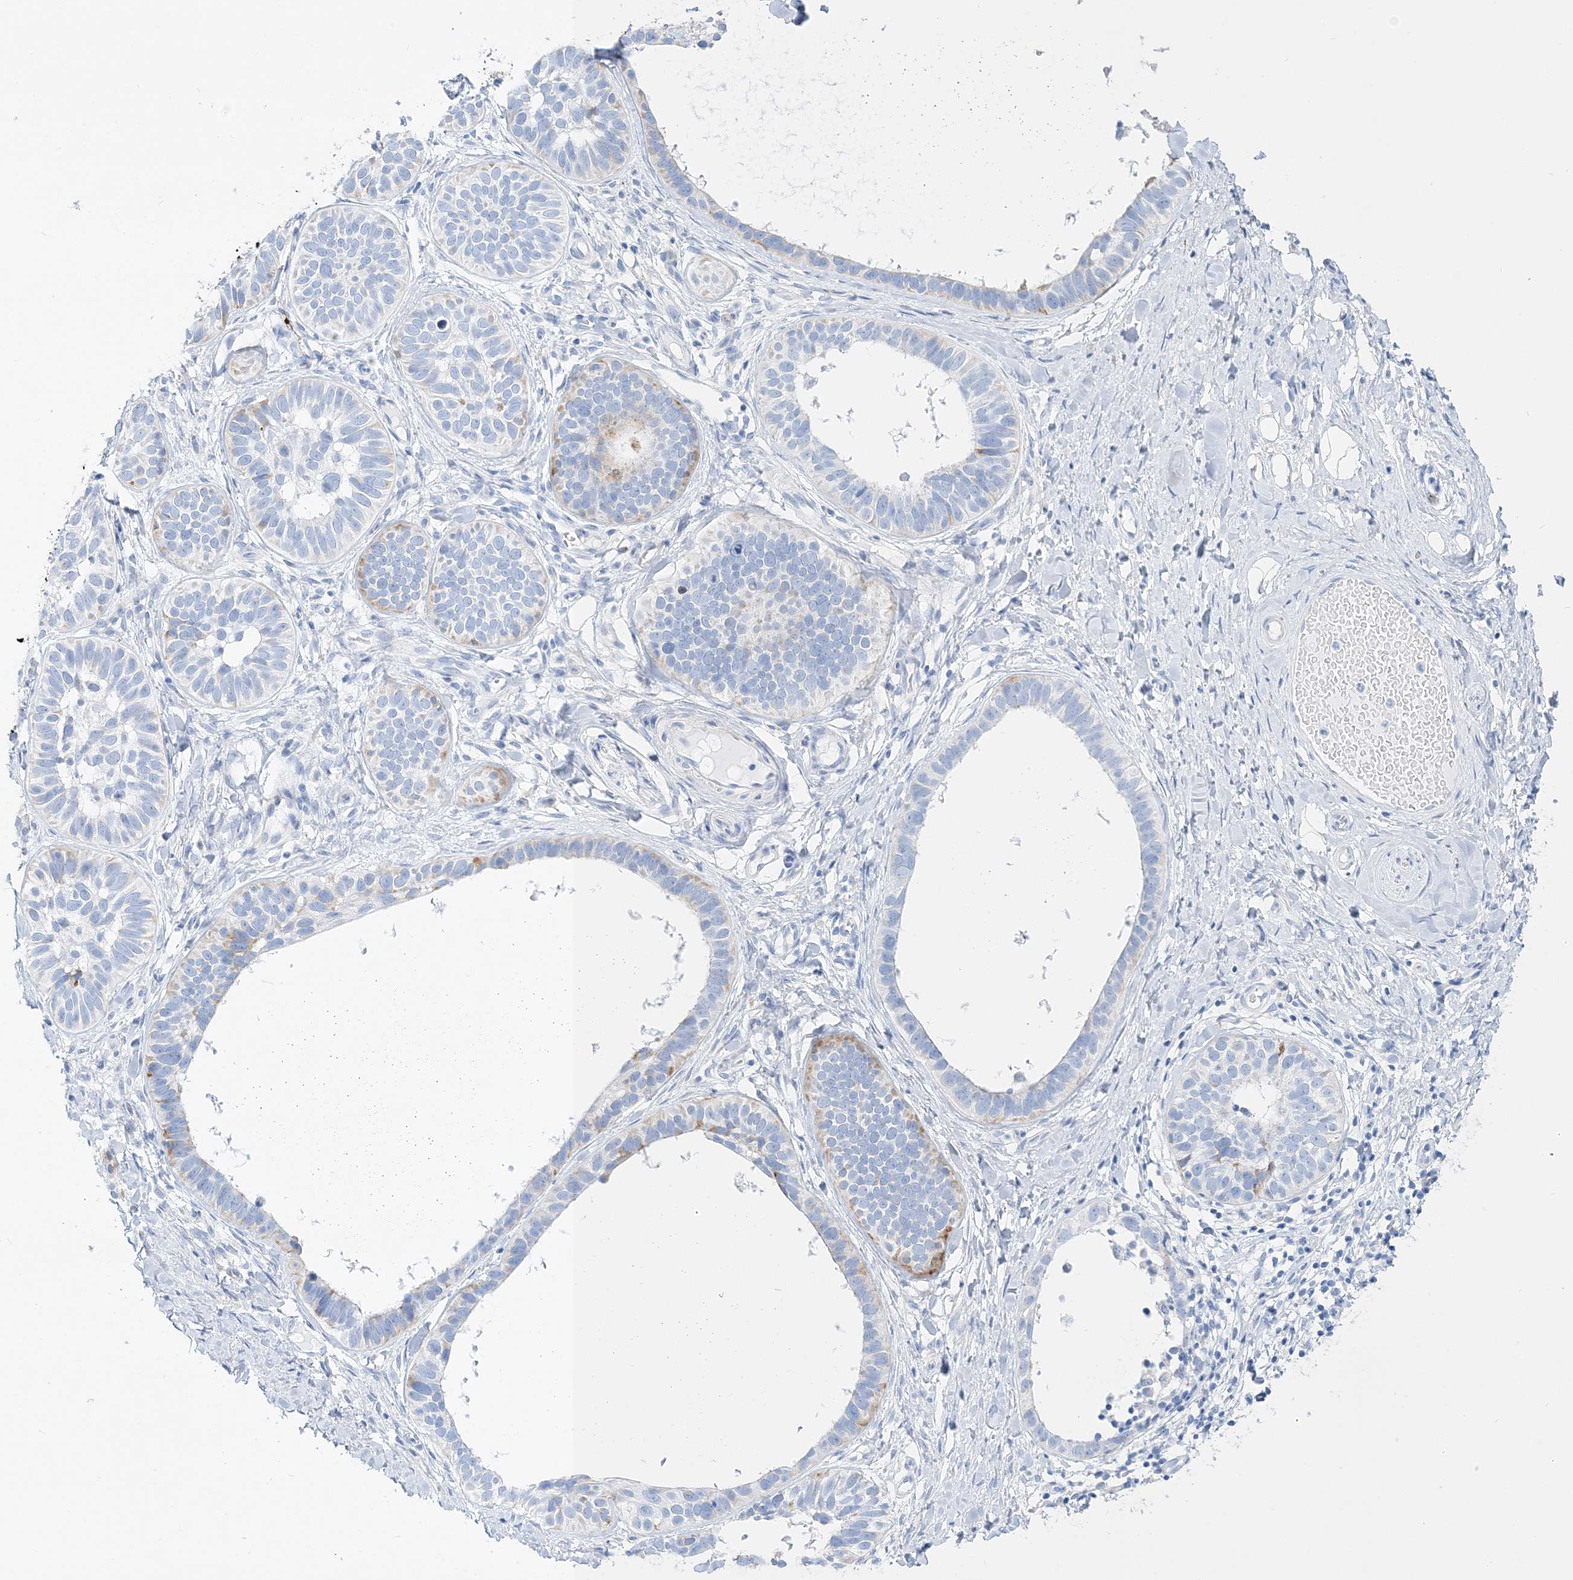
{"staining": {"intensity": "weak", "quantity": "<25%", "location": "cytoplasmic/membranous"}, "tissue": "skin cancer", "cell_type": "Tumor cells", "image_type": "cancer", "snomed": [{"axis": "morphology", "description": "Basal cell carcinoma"}, {"axis": "topography", "description": "Skin"}], "caption": "A histopathology image of human basal cell carcinoma (skin) is negative for staining in tumor cells.", "gene": "TSPYL6", "patient": {"sex": "male", "age": 62}}